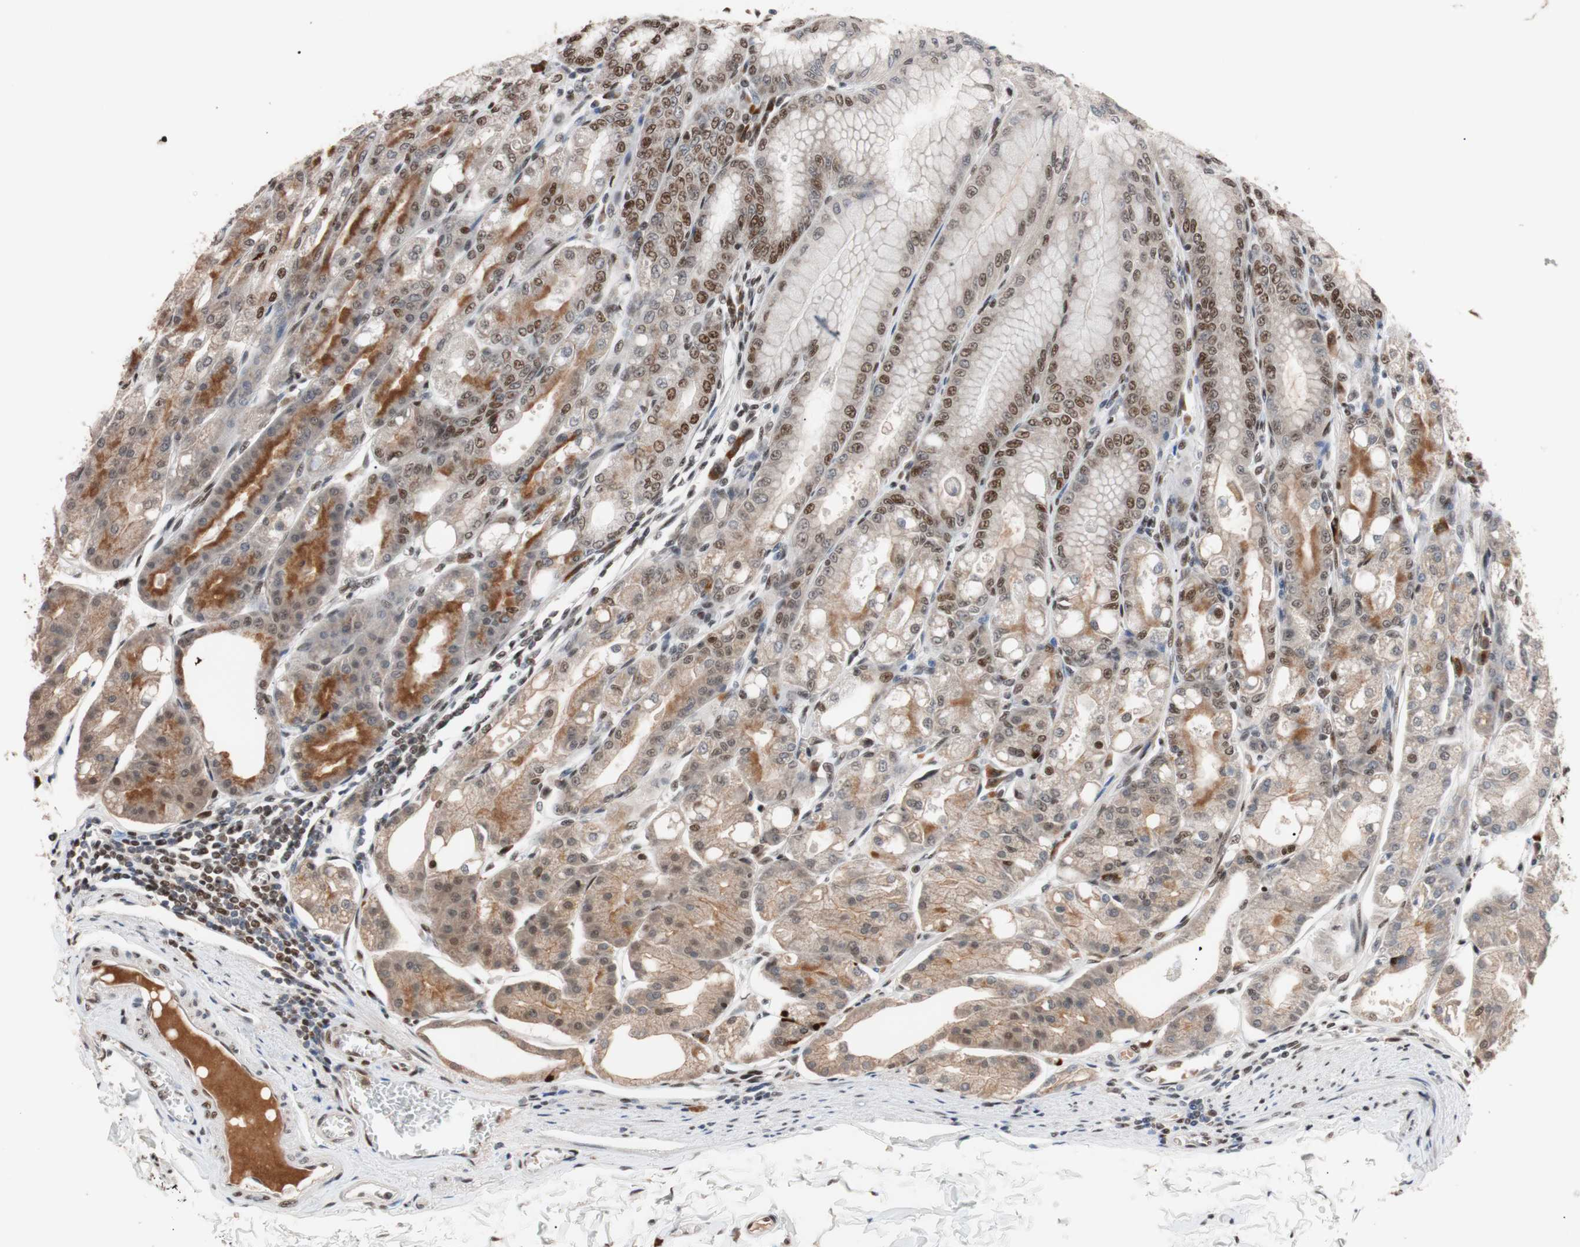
{"staining": {"intensity": "strong", "quantity": ">75%", "location": "cytoplasmic/membranous,nuclear"}, "tissue": "stomach", "cell_type": "Glandular cells", "image_type": "normal", "snomed": [{"axis": "morphology", "description": "Normal tissue, NOS"}, {"axis": "topography", "description": "Stomach, lower"}], "caption": "Immunohistochemistry (IHC) micrograph of unremarkable stomach: stomach stained using immunohistochemistry demonstrates high levels of strong protein expression localized specifically in the cytoplasmic/membranous,nuclear of glandular cells, appearing as a cytoplasmic/membranous,nuclear brown color.", "gene": "CHAMP1", "patient": {"sex": "male", "age": 71}}